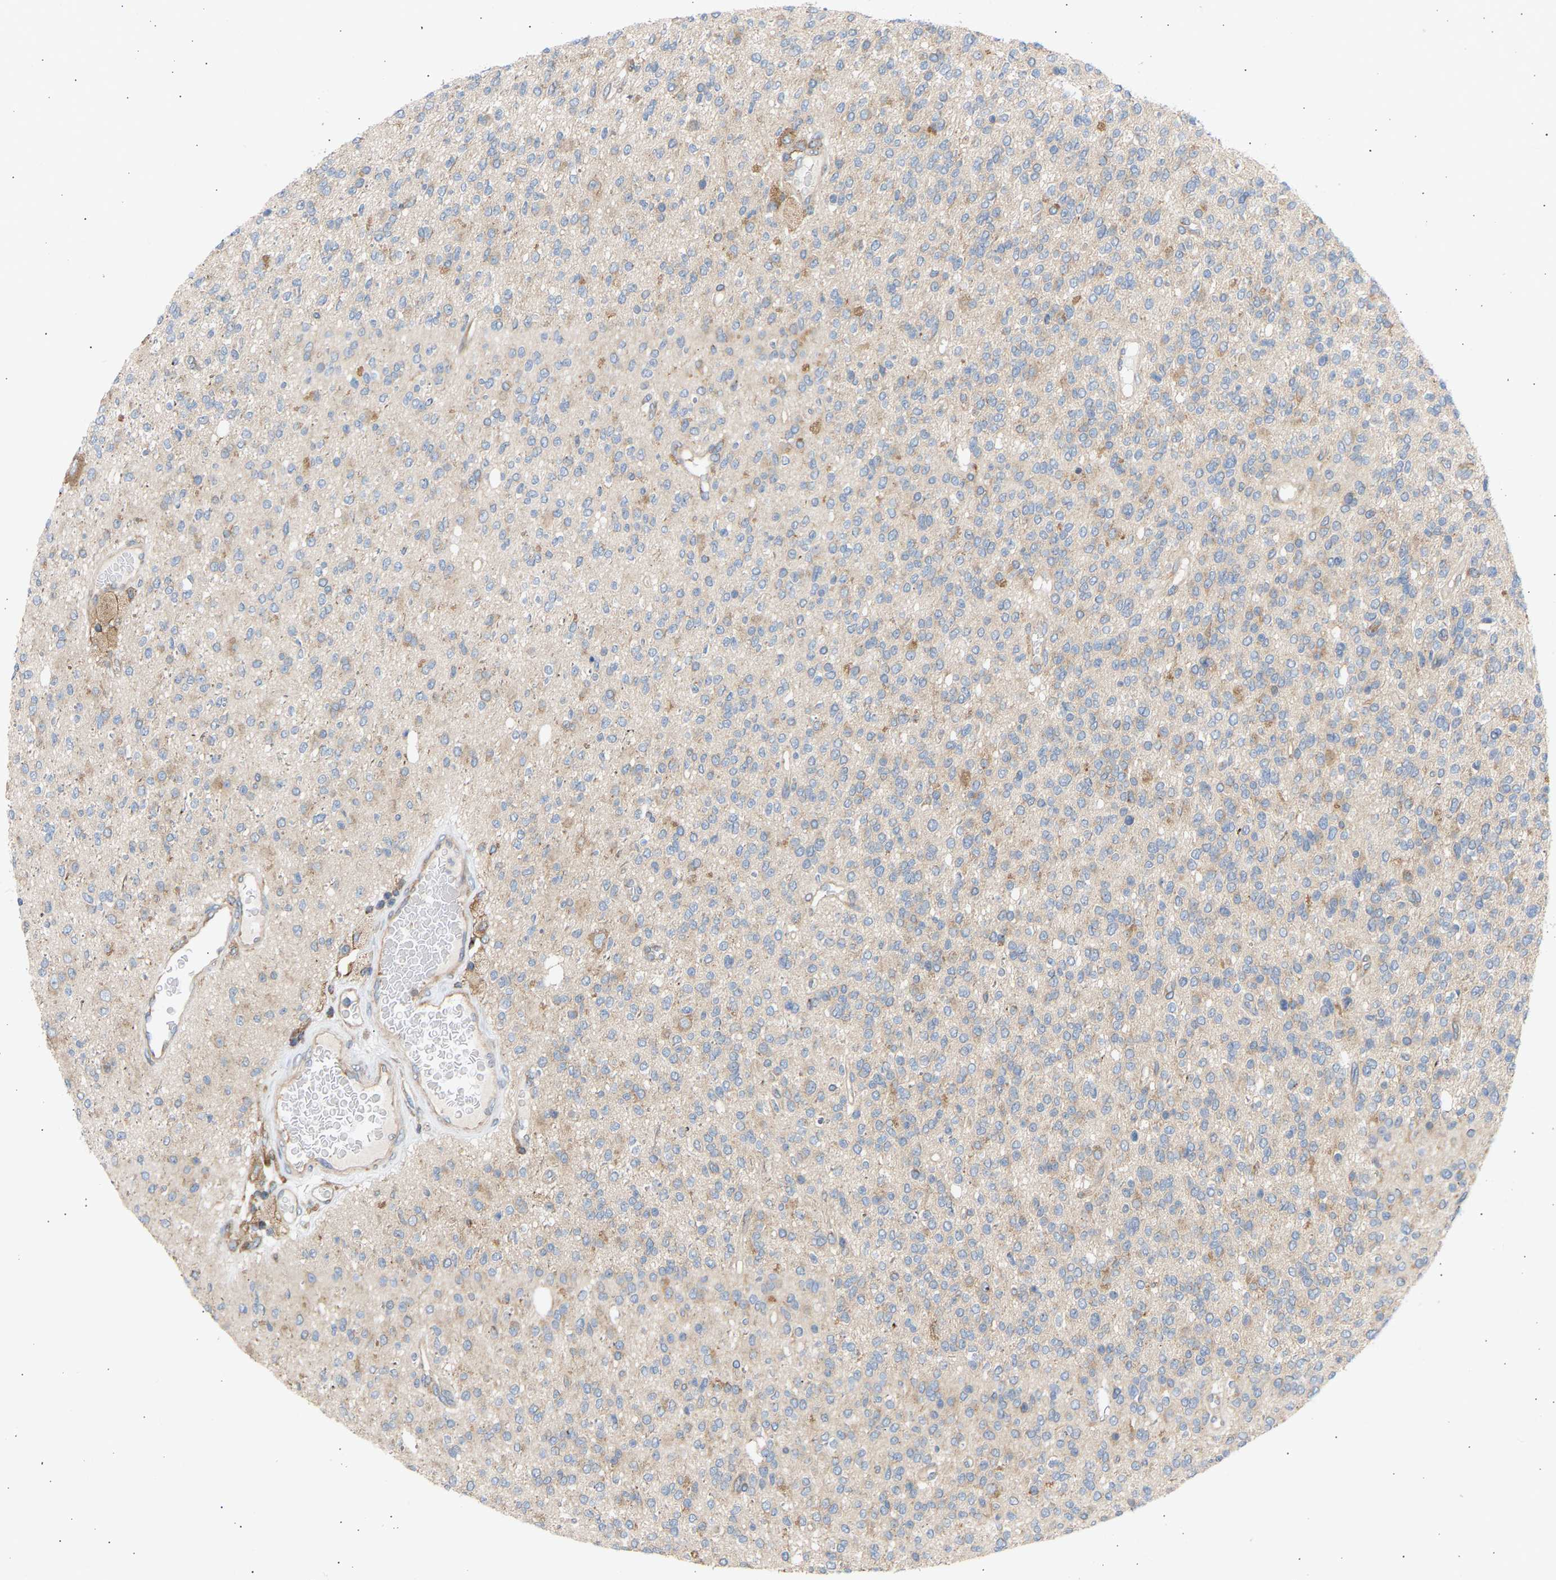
{"staining": {"intensity": "weak", "quantity": "<25%", "location": "cytoplasmic/membranous"}, "tissue": "glioma", "cell_type": "Tumor cells", "image_type": "cancer", "snomed": [{"axis": "morphology", "description": "Glioma, malignant, High grade"}, {"axis": "topography", "description": "Brain"}], "caption": "Immunohistochemistry micrograph of neoplastic tissue: human malignant high-grade glioma stained with DAB displays no significant protein expression in tumor cells.", "gene": "GCN1", "patient": {"sex": "male", "age": 34}}